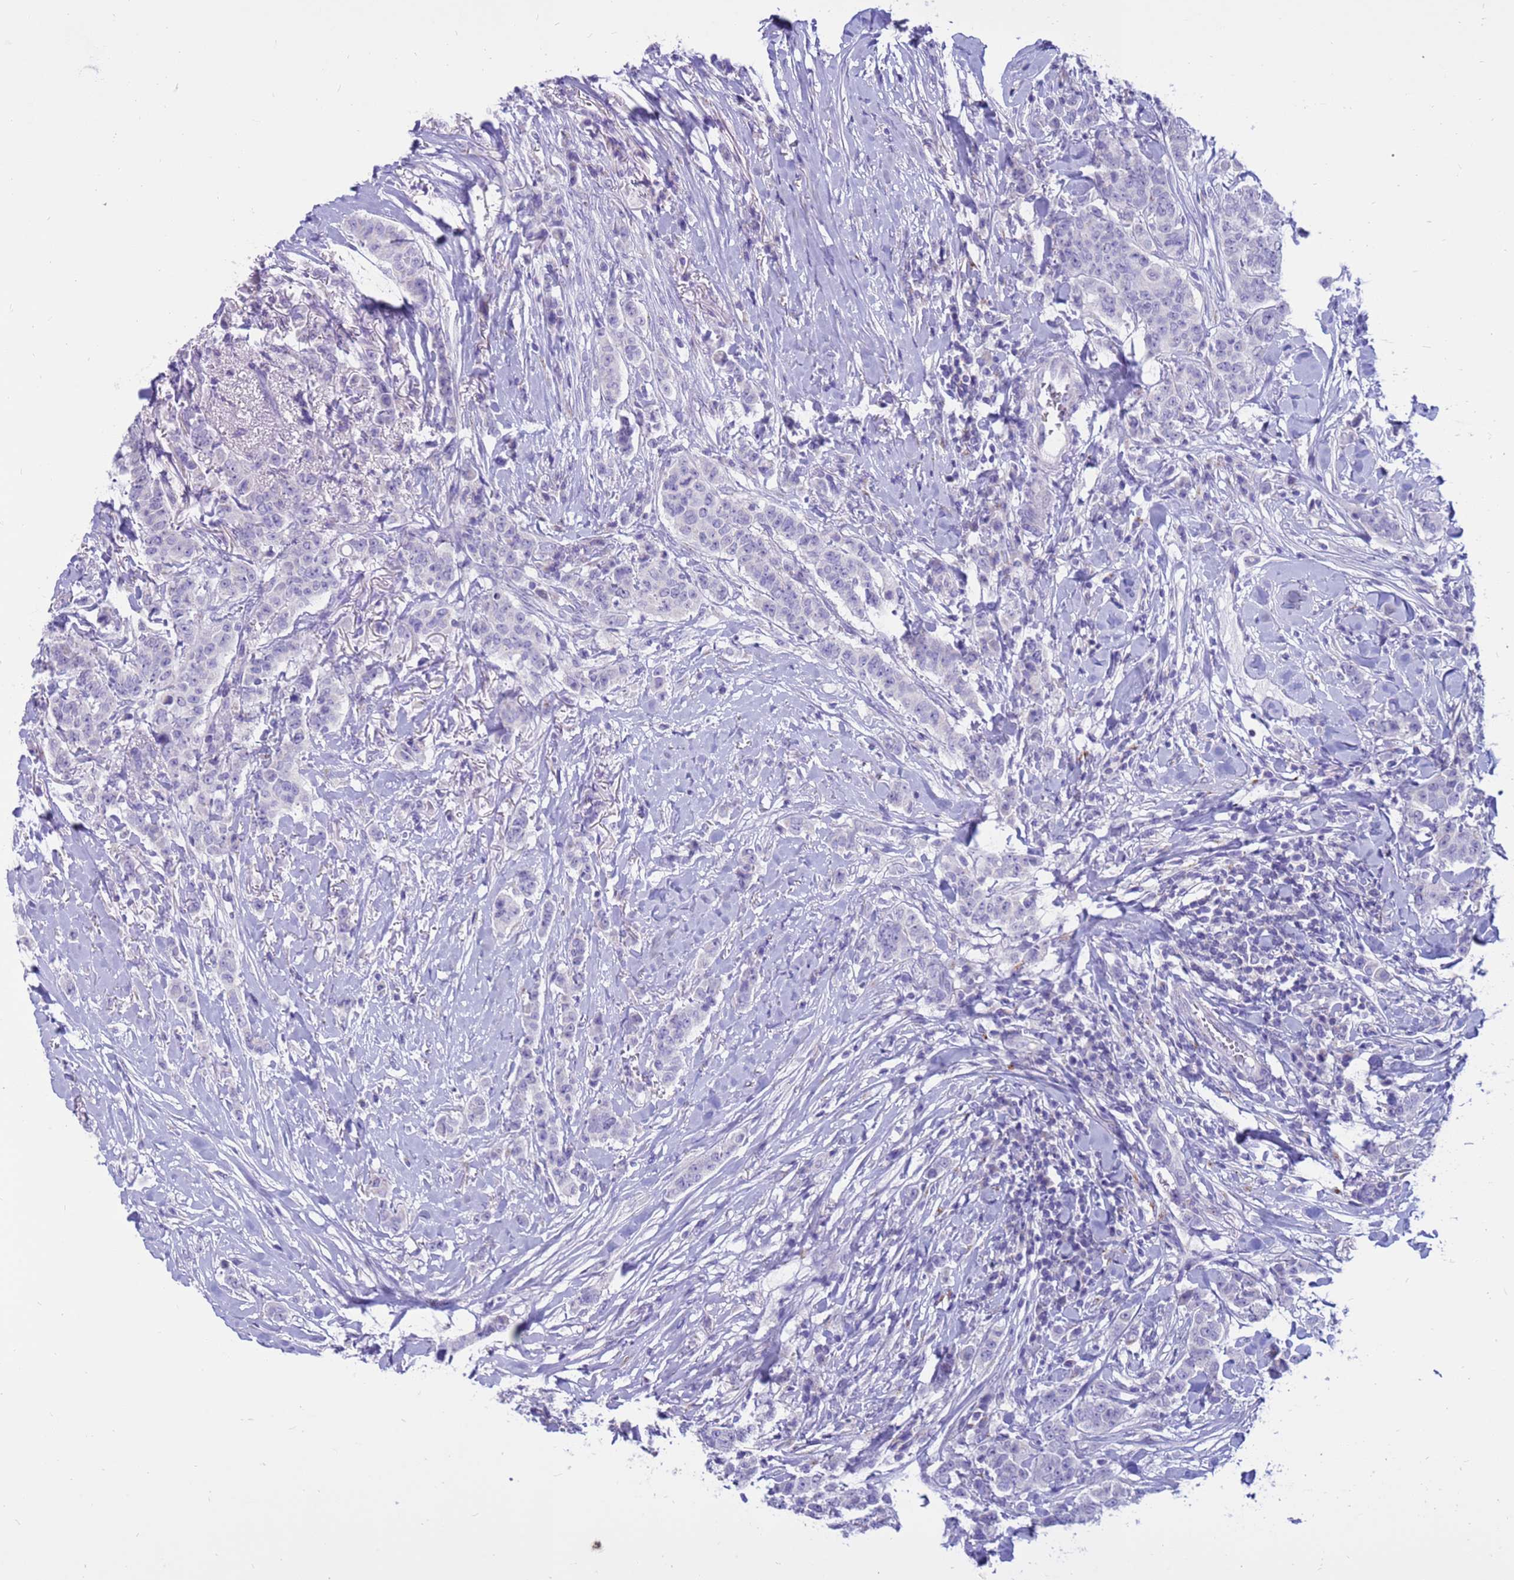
{"staining": {"intensity": "negative", "quantity": "none", "location": "none"}, "tissue": "breast cancer", "cell_type": "Tumor cells", "image_type": "cancer", "snomed": [{"axis": "morphology", "description": "Duct carcinoma"}, {"axis": "topography", "description": "Breast"}], "caption": "DAB (3,3'-diaminobenzidine) immunohistochemical staining of human infiltrating ductal carcinoma (breast) exhibits no significant staining in tumor cells.", "gene": "PDE10A", "patient": {"sex": "female", "age": 40}}